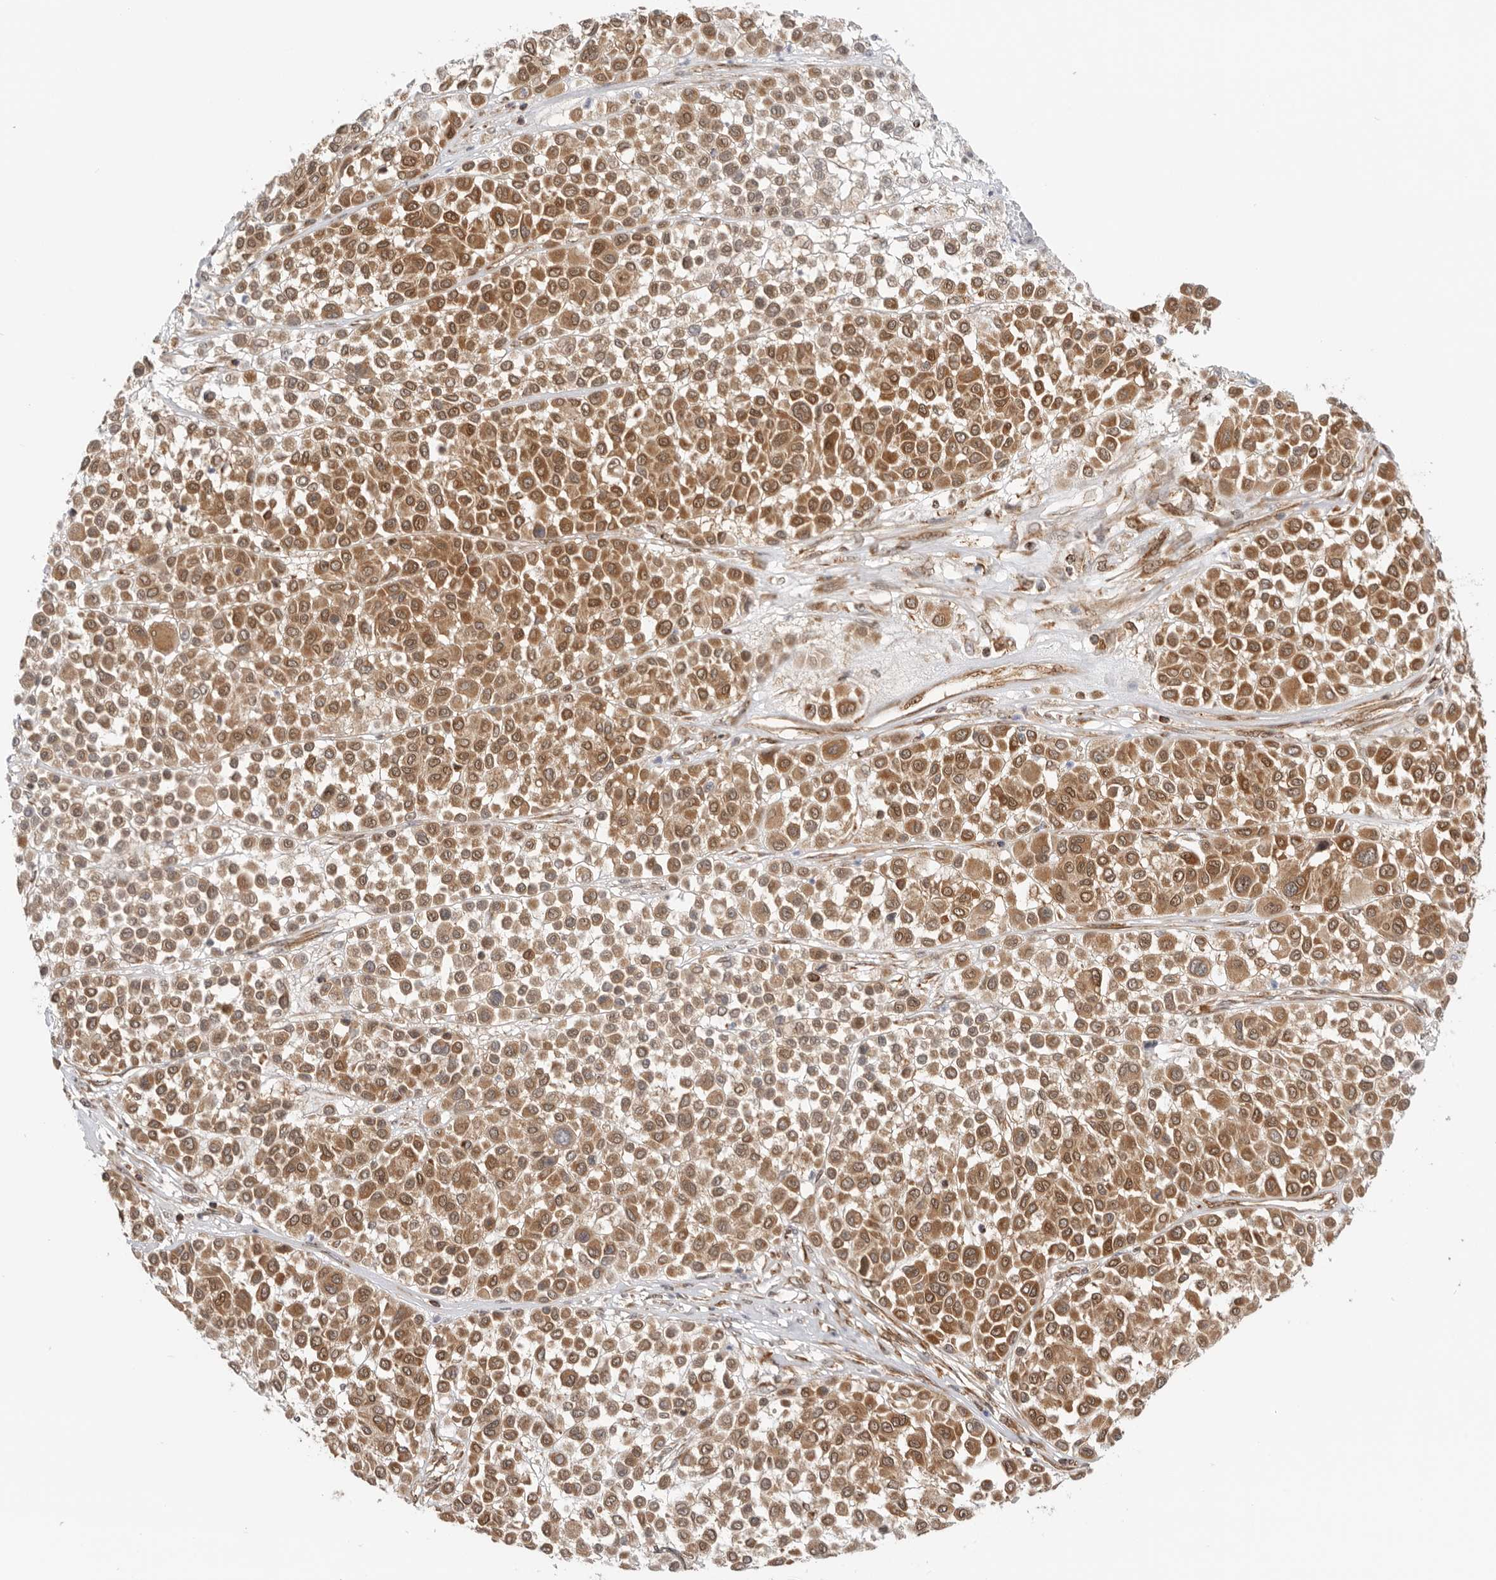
{"staining": {"intensity": "moderate", "quantity": ">75%", "location": "cytoplasmic/membranous,nuclear"}, "tissue": "melanoma", "cell_type": "Tumor cells", "image_type": "cancer", "snomed": [{"axis": "morphology", "description": "Malignant melanoma, Metastatic site"}, {"axis": "topography", "description": "Soft tissue"}], "caption": "Immunohistochemical staining of human malignant melanoma (metastatic site) shows medium levels of moderate cytoplasmic/membranous and nuclear protein positivity in approximately >75% of tumor cells. (DAB (3,3'-diaminobenzidine) IHC with brightfield microscopy, high magnification).", "gene": "DCAF8", "patient": {"sex": "male", "age": 41}}